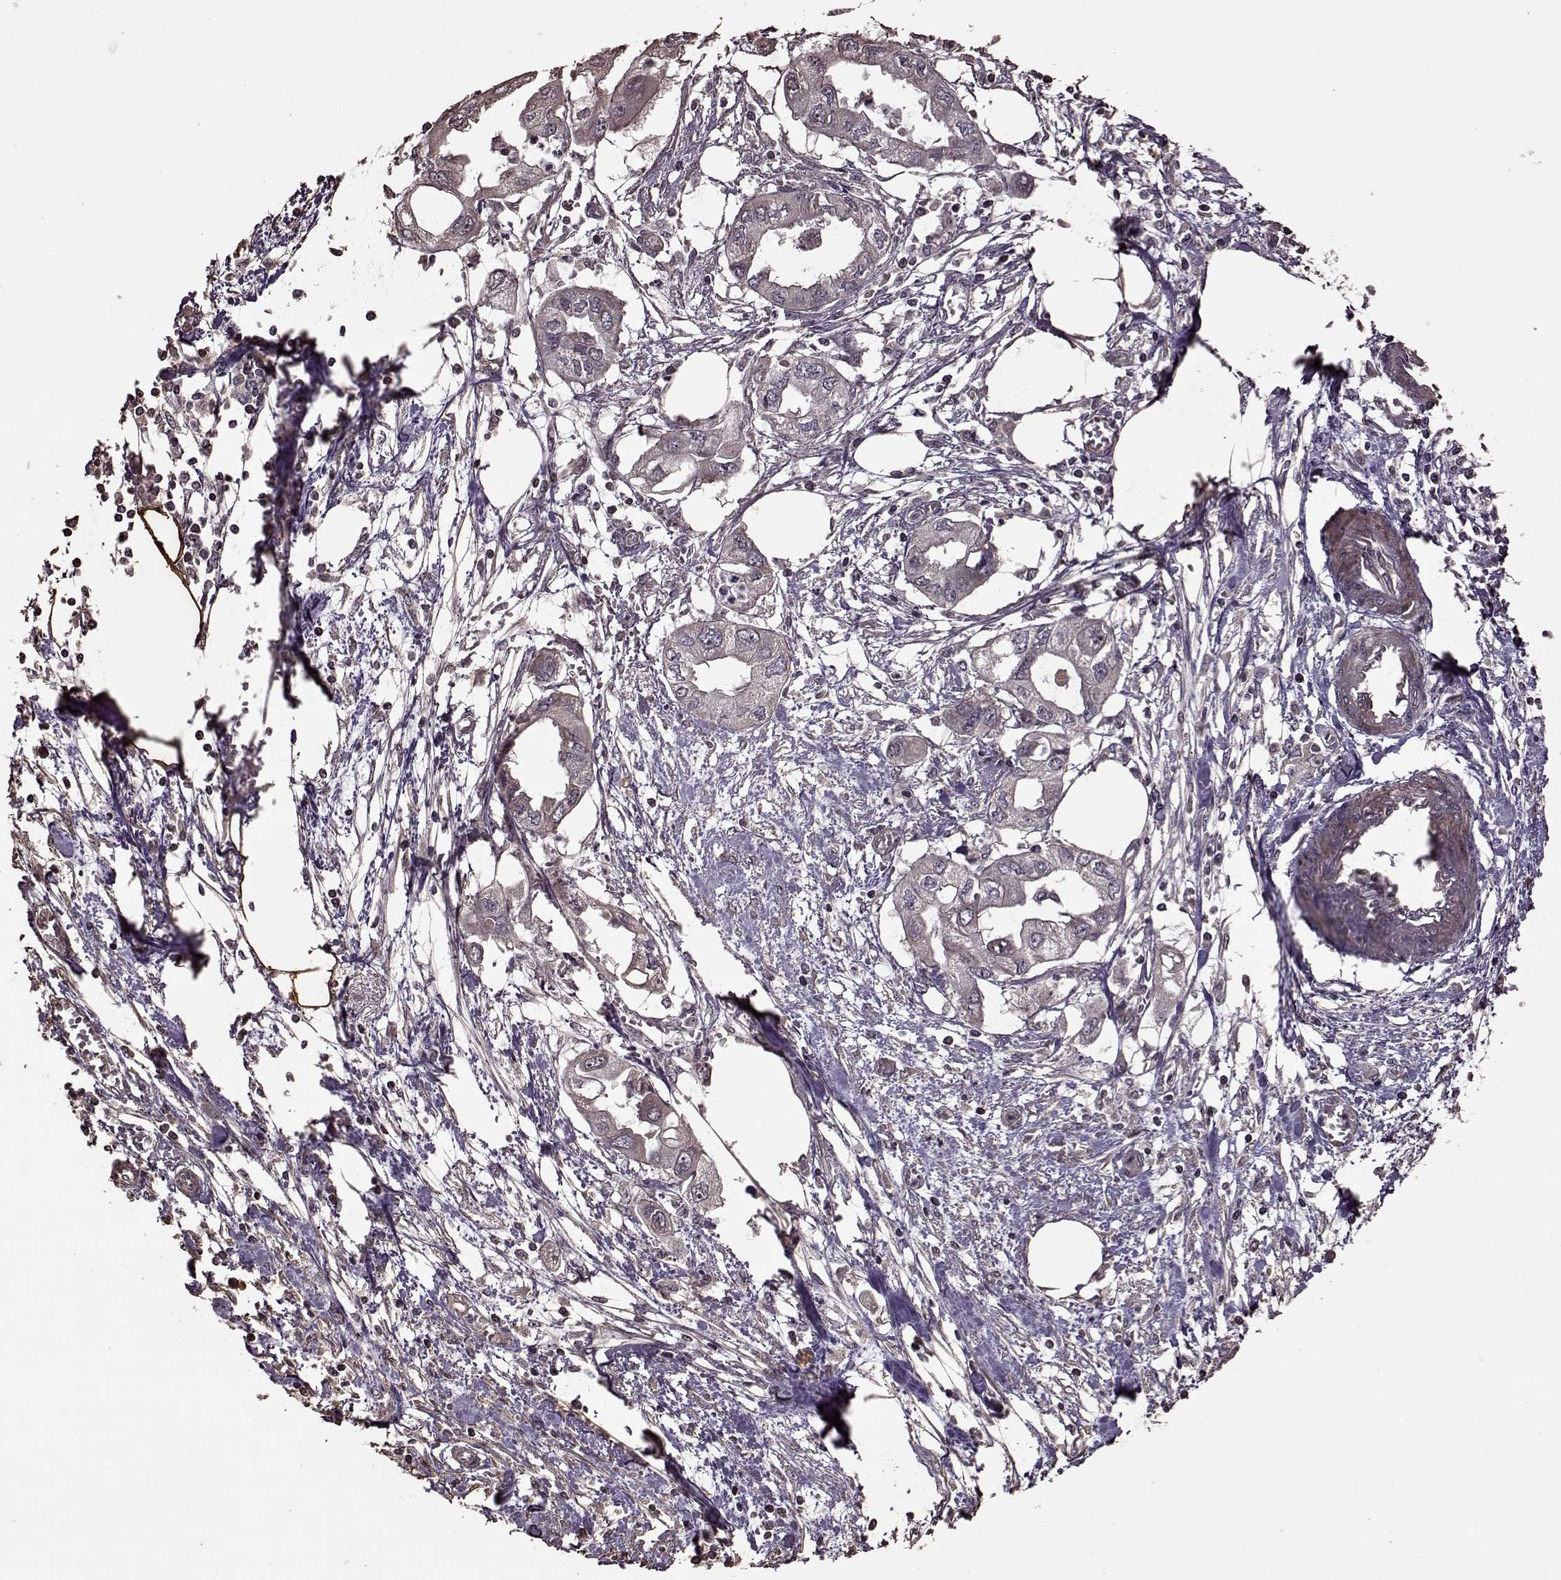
{"staining": {"intensity": "negative", "quantity": "none", "location": "none"}, "tissue": "endometrial cancer", "cell_type": "Tumor cells", "image_type": "cancer", "snomed": [{"axis": "morphology", "description": "Adenocarcinoma, NOS"}, {"axis": "morphology", "description": "Adenocarcinoma, metastatic, NOS"}, {"axis": "topography", "description": "Adipose tissue"}, {"axis": "topography", "description": "Endometrium"}], "caption": "Tumor cells show no significant positivity in endometrial cancer.", "gene": "FBXW11", "patient": {"sex": "female", "age": 67}}